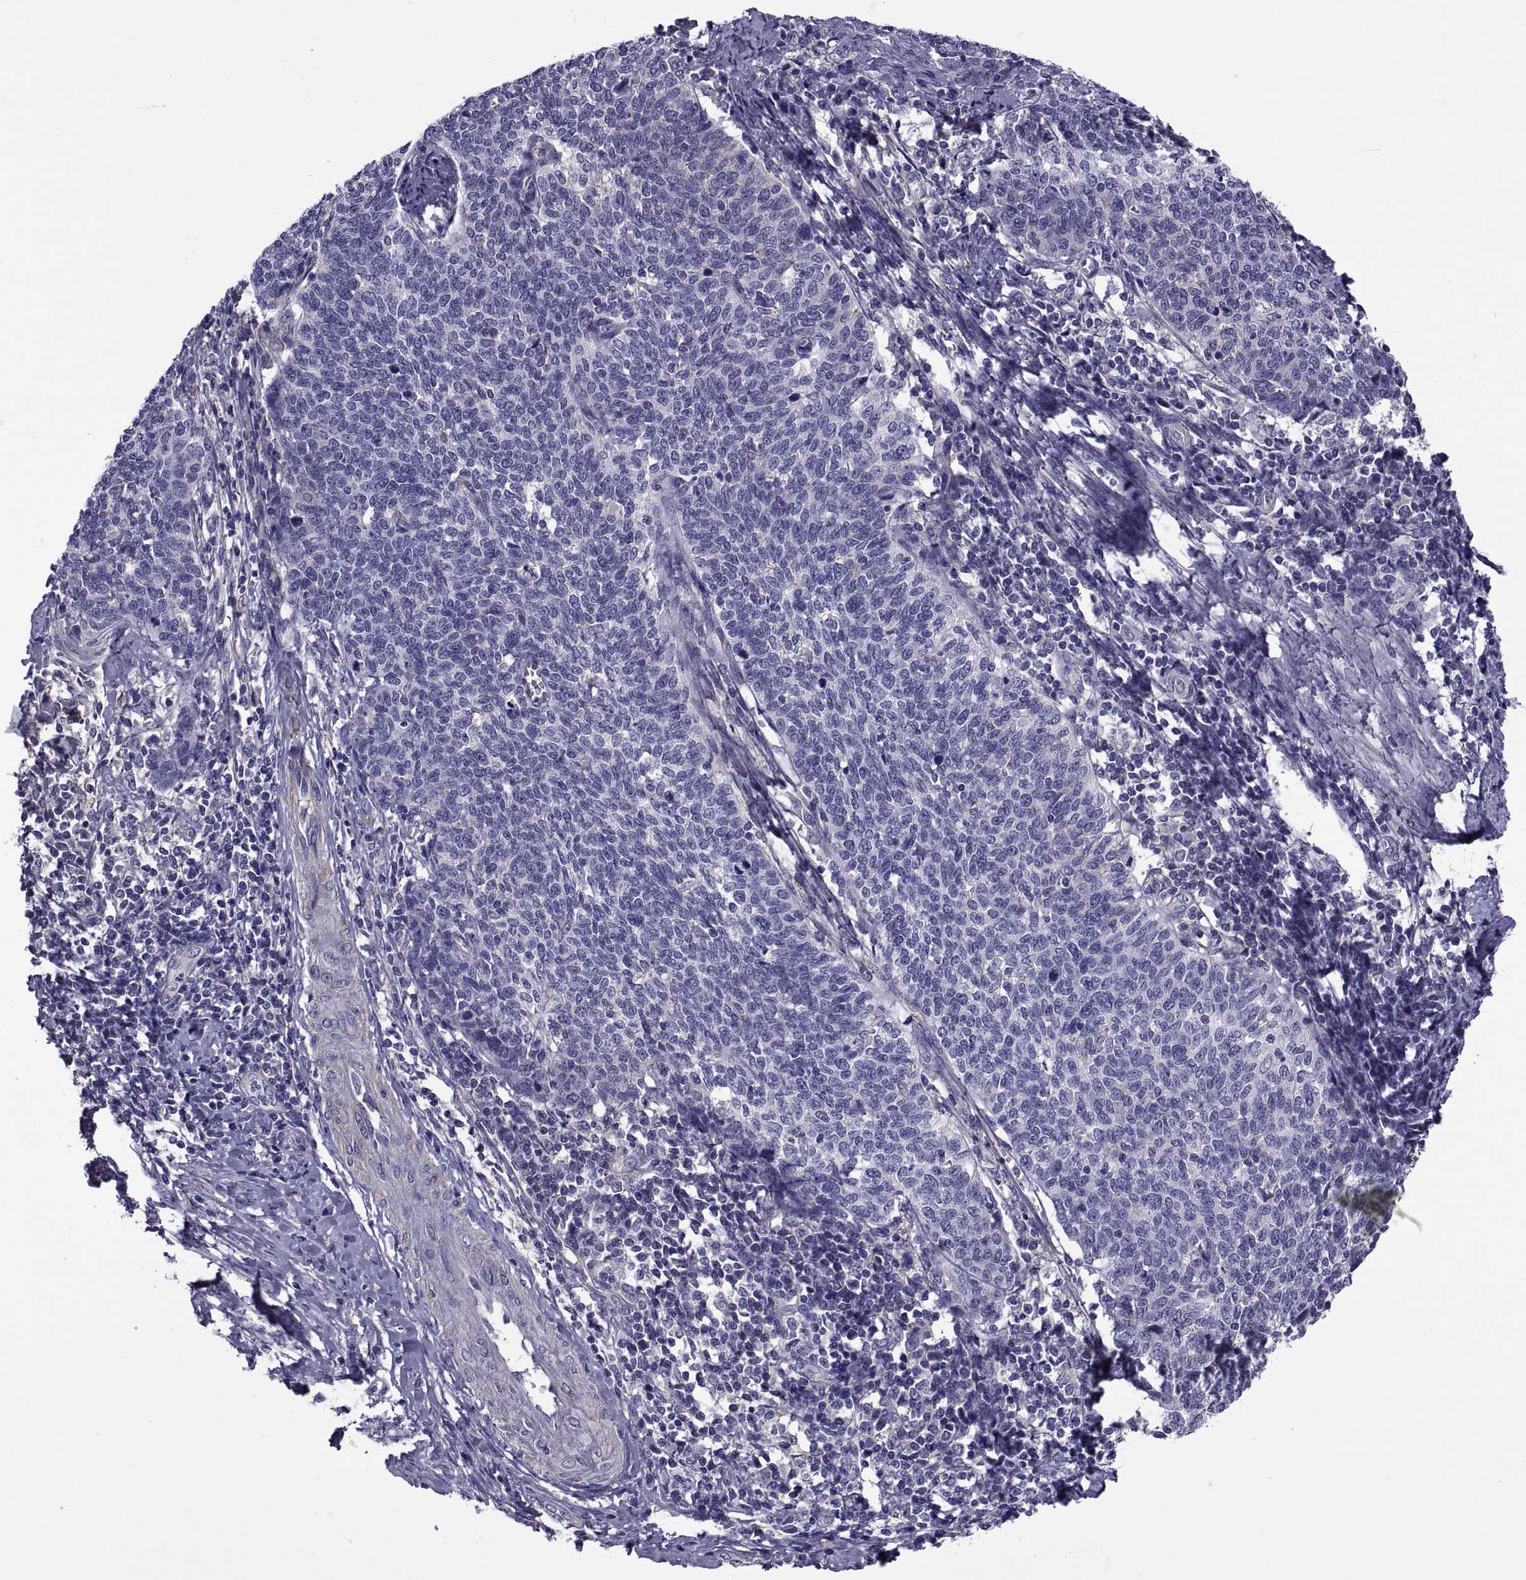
{"staining": {"intensity": "negative", "quantity": "none", "location": "none"}, "tissue": "cervical cancer", "cell_type": "Tumor cells", "image_type": "cancer", "snomed": [{"axis": "morphology", "description": "Squamous cell carcinoma, NOS"}, {"axis": "topography", "description": "Cervix"}], "caption": "Protein analysis of squamous cell carcinoma (cervical) shows no significant positivity in tumor cells.", "gene": "TMC3", "patient": {"sex": "female", "age": 39}}